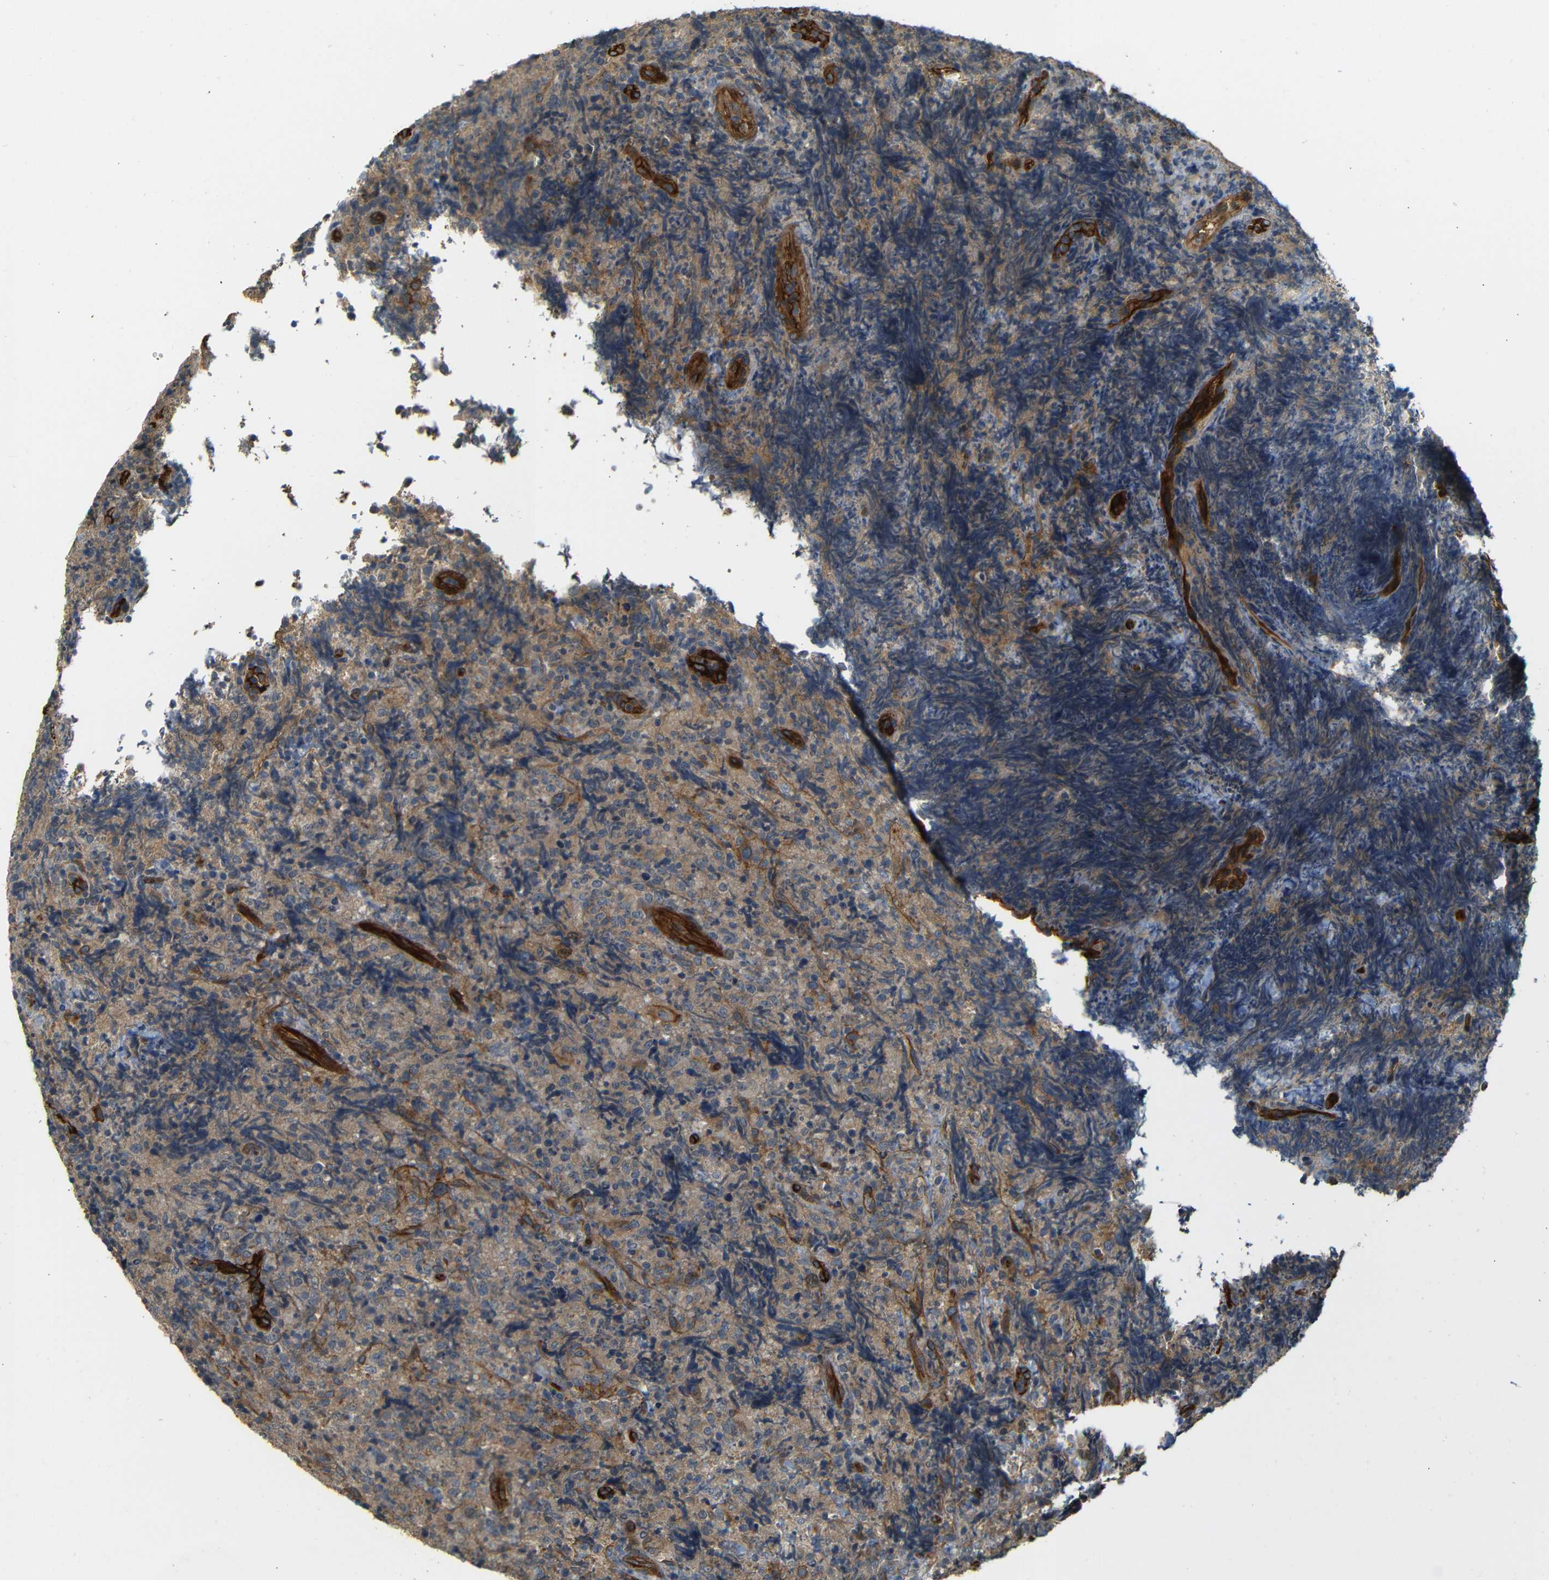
{"staining": {"intensity": "weak", "quantity": ">75%", "location": "cytoplasmic/membranous"}, "tissue": "lymphoma", "cell_type": "Tumor cells", "image_type": "cancer", "snomed": [{"axis": "morphology", "description": "Malignant lymphoma, non-Hodgkin's type, High grade"}, {"axis": "topography", "description": "Tonsil"}], "caption": "Immunohistochemistry (IHC) (DAB (3,3'-diaminobenzidine)) staining of lymphoma shows weak cytoplasmic/membranous protein staining in about >75% of tumor cells. (brown staining indicates protein expression, while blue staining denotes nuclei).", "gene": "RELL1", "patient": {"sex": "female", "age": 36}}